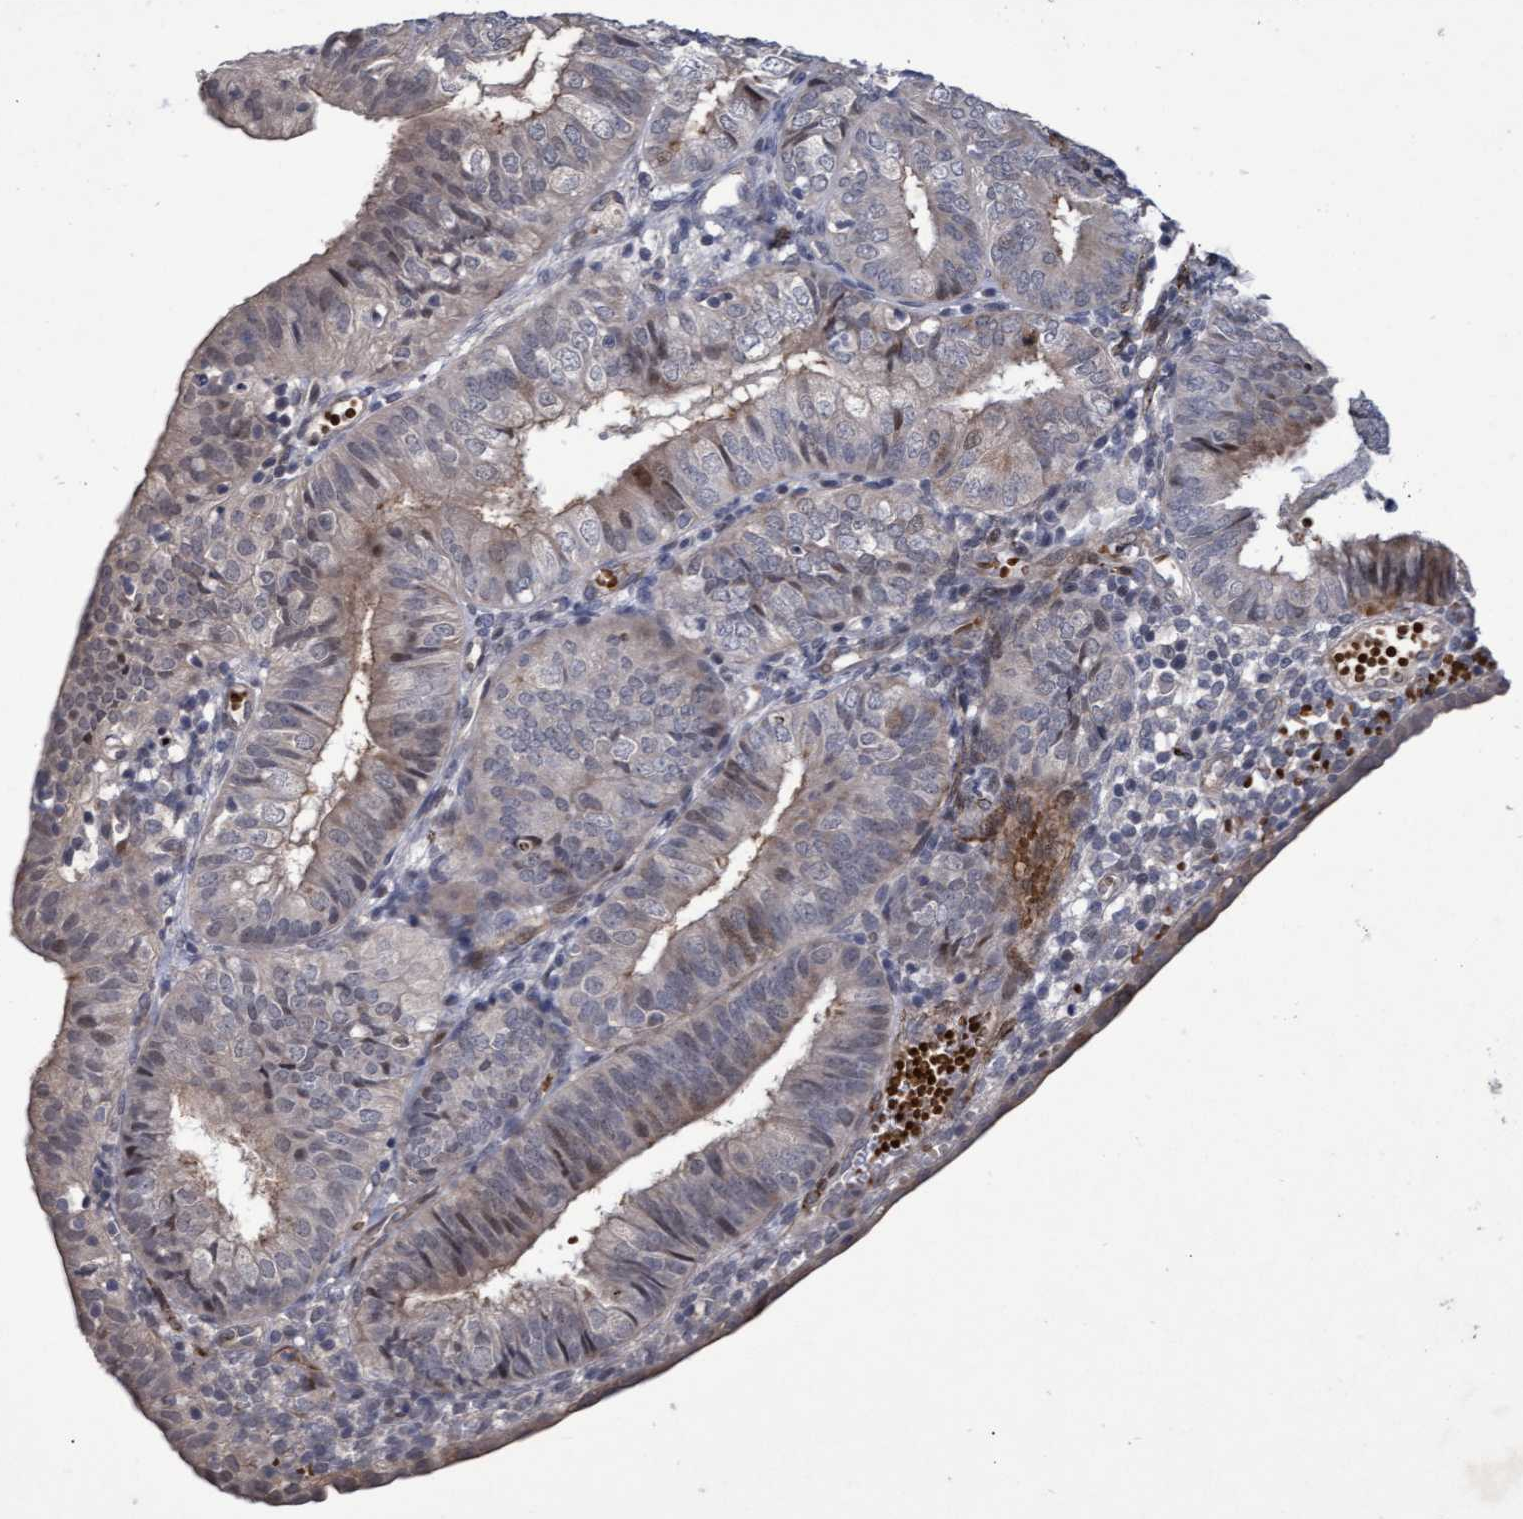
{"staining": {"intensity": "weak", "quantity": "<25%", "location": "cytoplasmic/membranous"}, "tissue": "endometrial cancer", "cell_type": "Tumor cells", "image_type": "cancer", "snomed": [{"axis": "morphology", "description": "Adenocarcinoma, NOS"}, {"axis": "topography", "description": "Endometrium"}], "caption": "Endometrial cancer was stained to show a protein in brown. There is no significant positivity in tumor cells.", "gene": "ZNF750", "patient": {"sex": "female", "age": 58}}